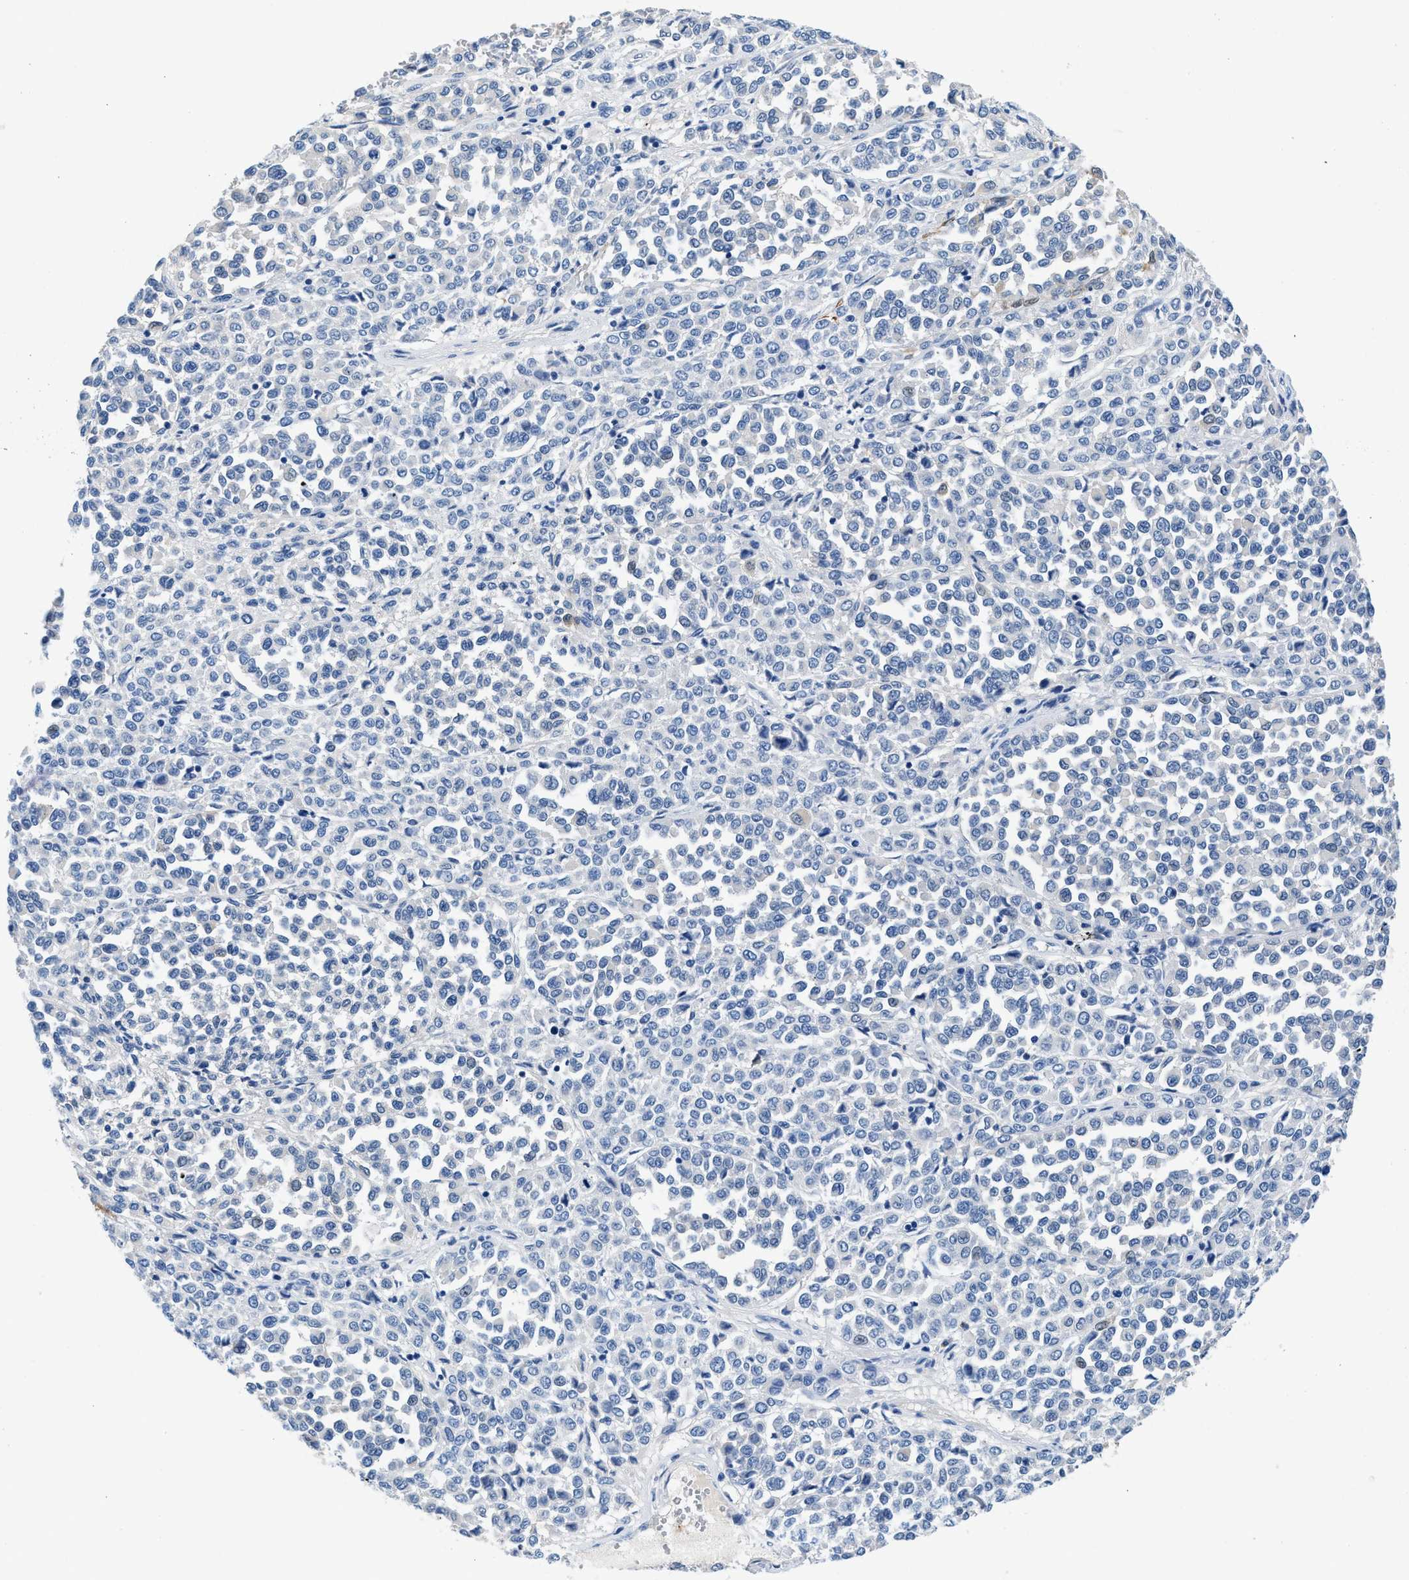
{"staining": {"intensity": "negative", "quantity": "none", "location": "none"}, "tissue": "melanoma", "cell_type": "Tumor cells", "image_type": "cancer", "snomed": [{"axis": "morphology", "description": "Malignant melanoma, Metastatic site"}, {"axis": "topography", "description": "Pancreas"}], "caption": "This is a histopathology image of immunohistochemistry staining of malignant melanoma (metastatic site), which shows no positivity in tumor cells.", "gene": "FADS6", "patient": {"sex": "female", "age": 30}}